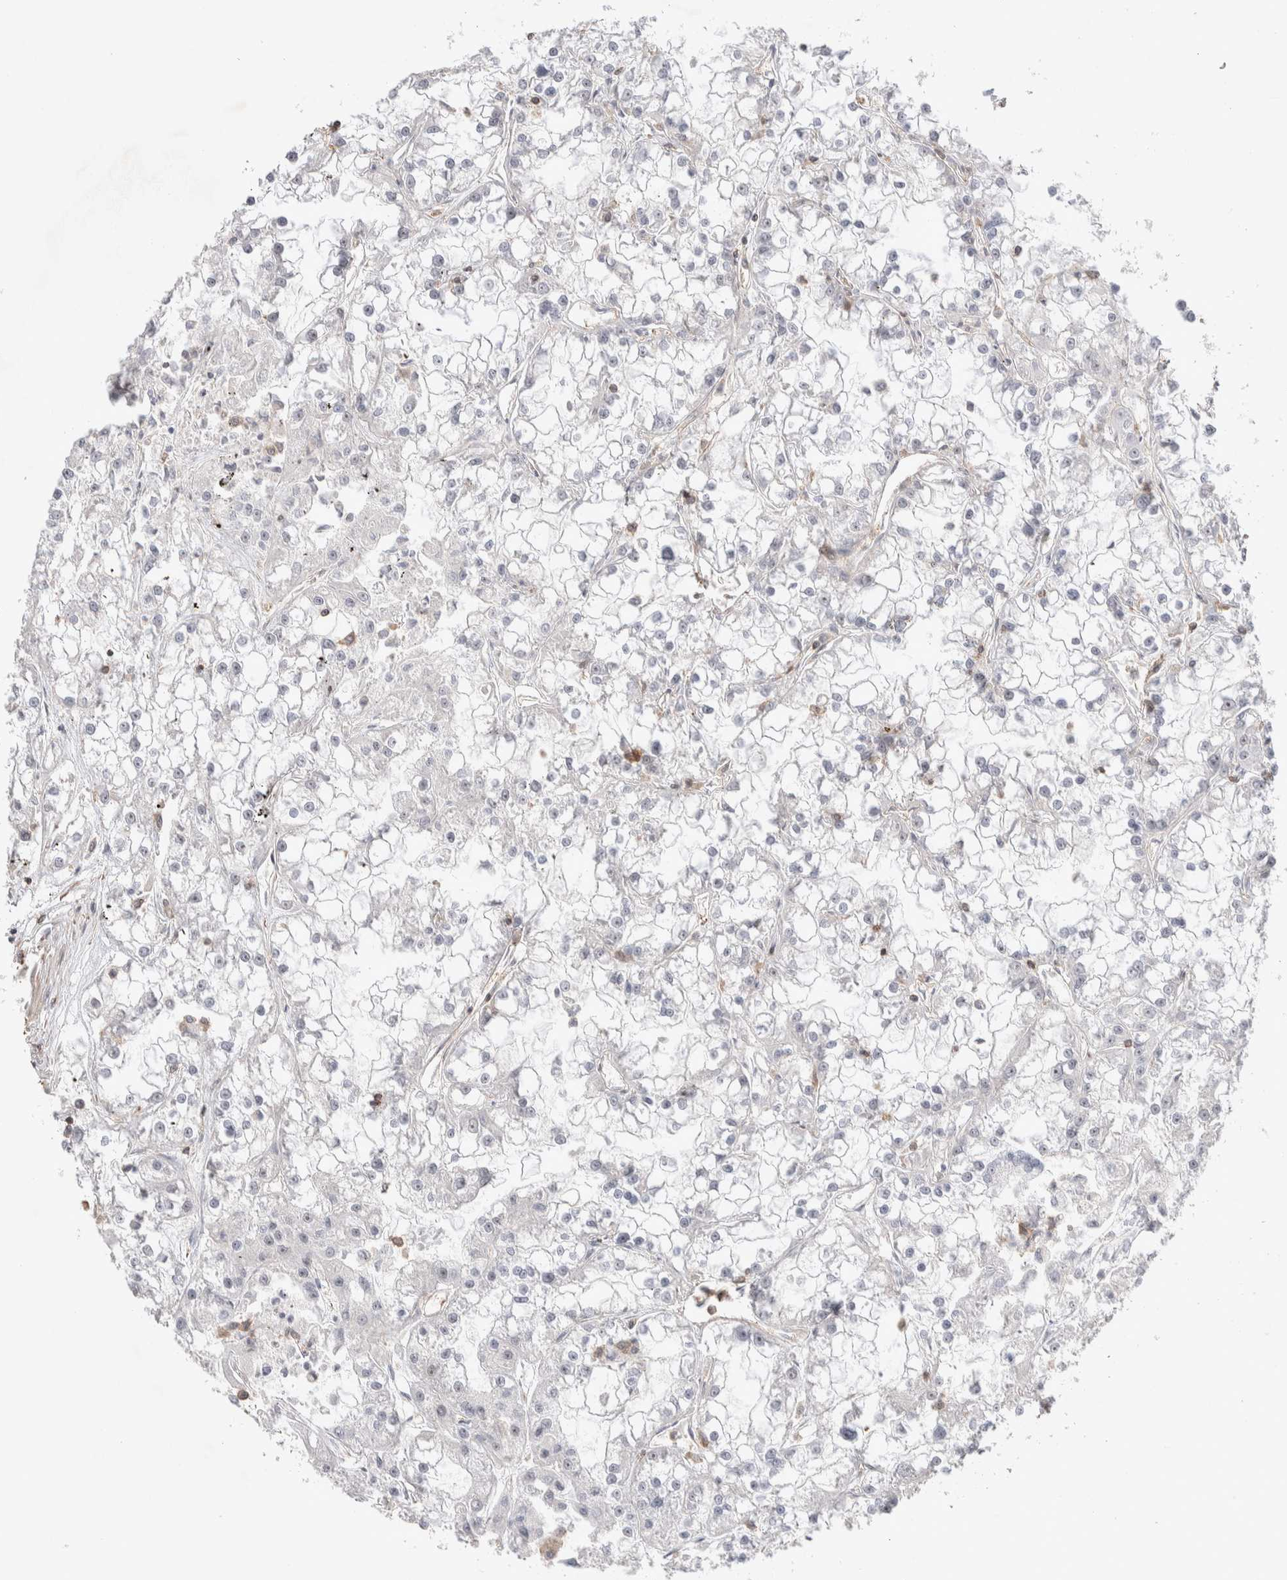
{"staining": {"intensity": "negative", "quantity": "none", "location": "none"}, "tissue": "renal cancer", "cell_type": "Tumor cells", "image_type": "cancer", "snomed": [{"axis": "morphology", "description": "Adenocarcinoma, NOS"}, {"axis": "topography", "description": "Kidney"}], "caption": "The photomicrograph demonstrates no significant expression in tumor cells of renal adenocarcinoma.", "gene": "ZNF704", "patient": {"sex": "female", "age": 52}}